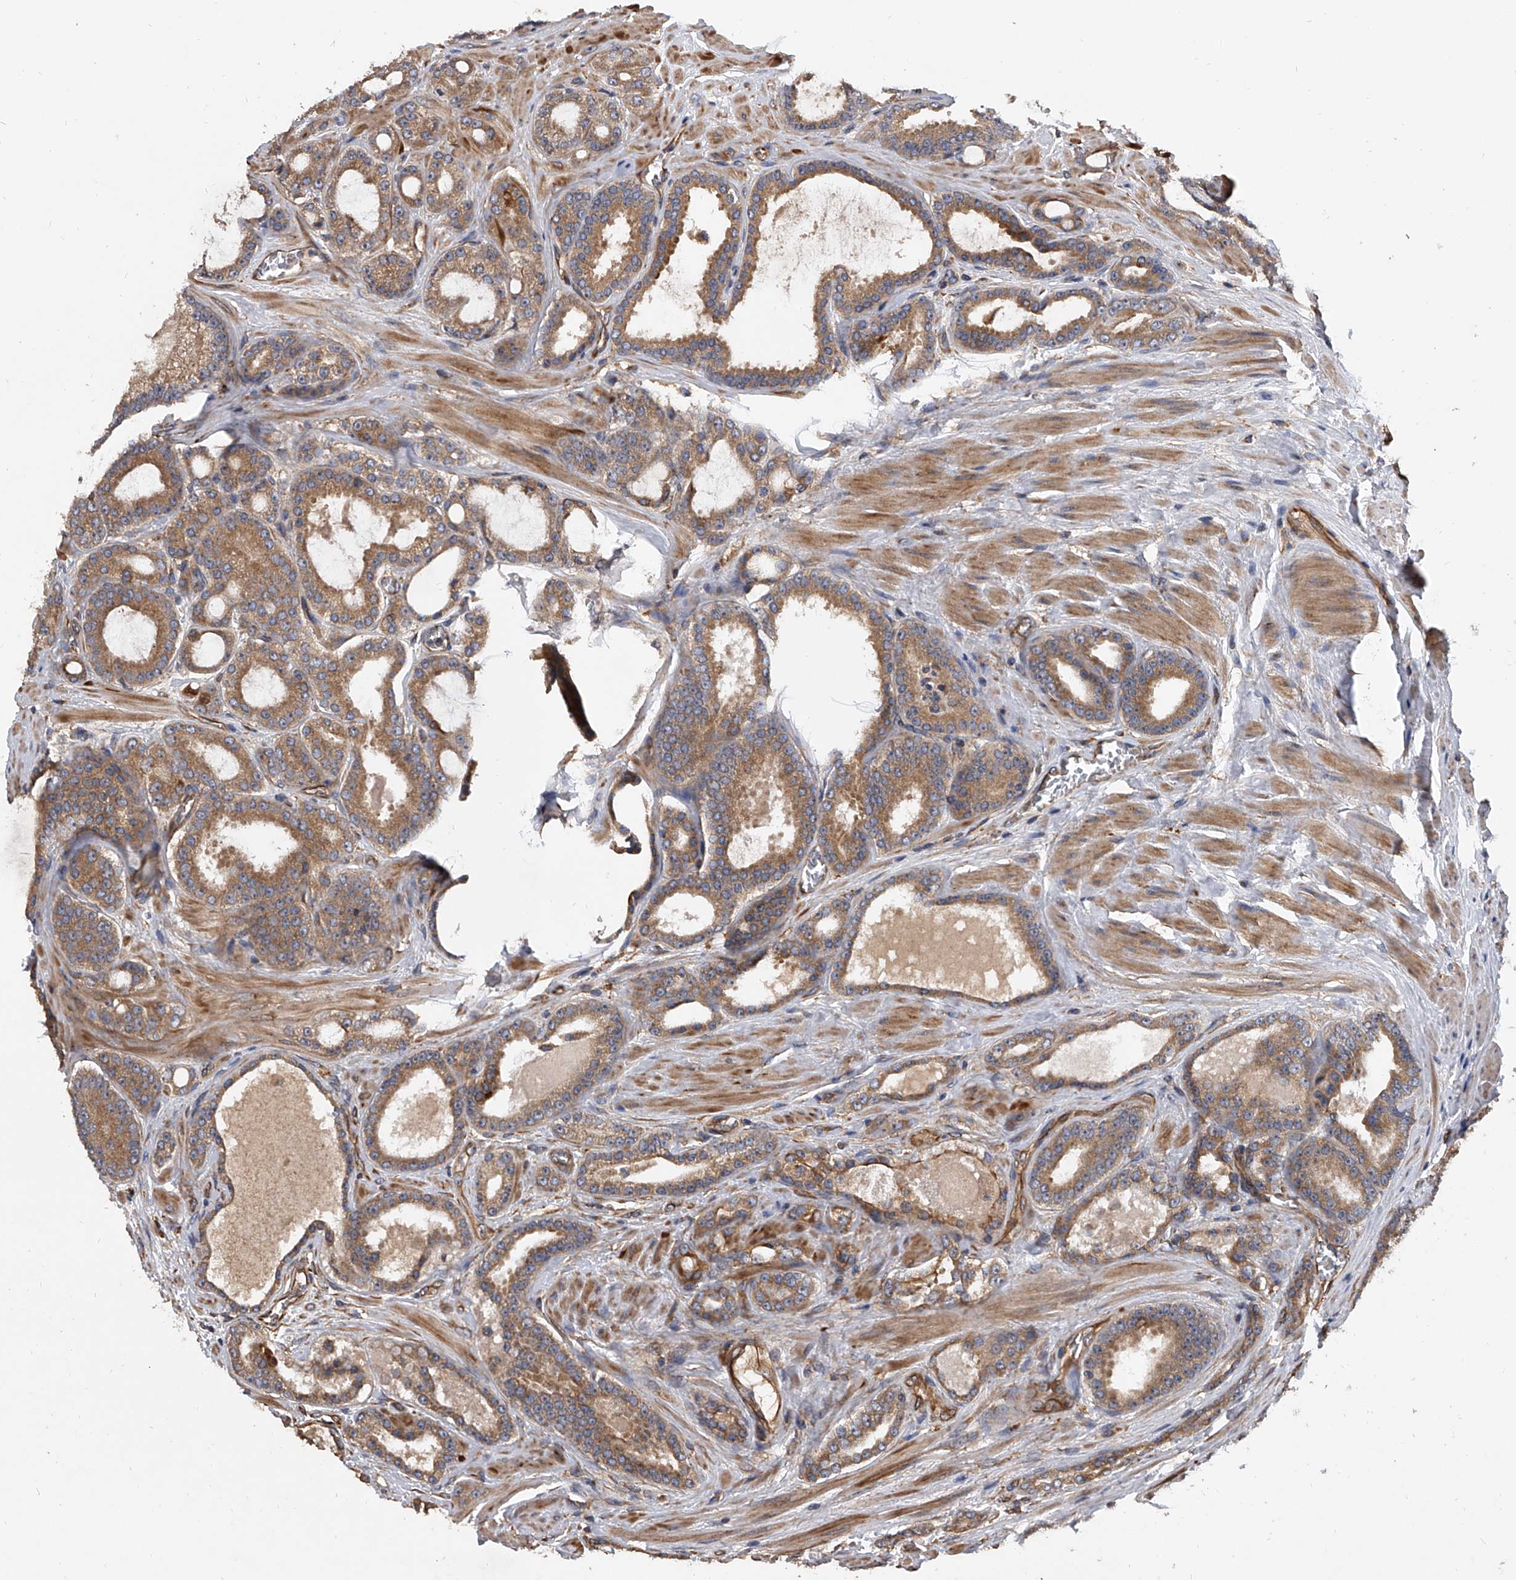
{"staining": {"intensity": "moderate", "quantity": ">75%", "location": "cytoplasmic/membranous"}, "tissue": "prostate cancer", "cell_type": "Tumor cells", "image_type": "cancer", "snomed": [{"axis": "morphology", "description": "Adenocarcinoma, High grade"}, {"axis": "topography", "description": "Prostate"}], "caption": "This histopathology image shows IHC staining of human prostate cancer, with medium moderate cytoplasmic/membranous expression in approximately >75% of tumor cells.", "gene": "EXOC4", "patient": {"sex": "male", "age": 60}}